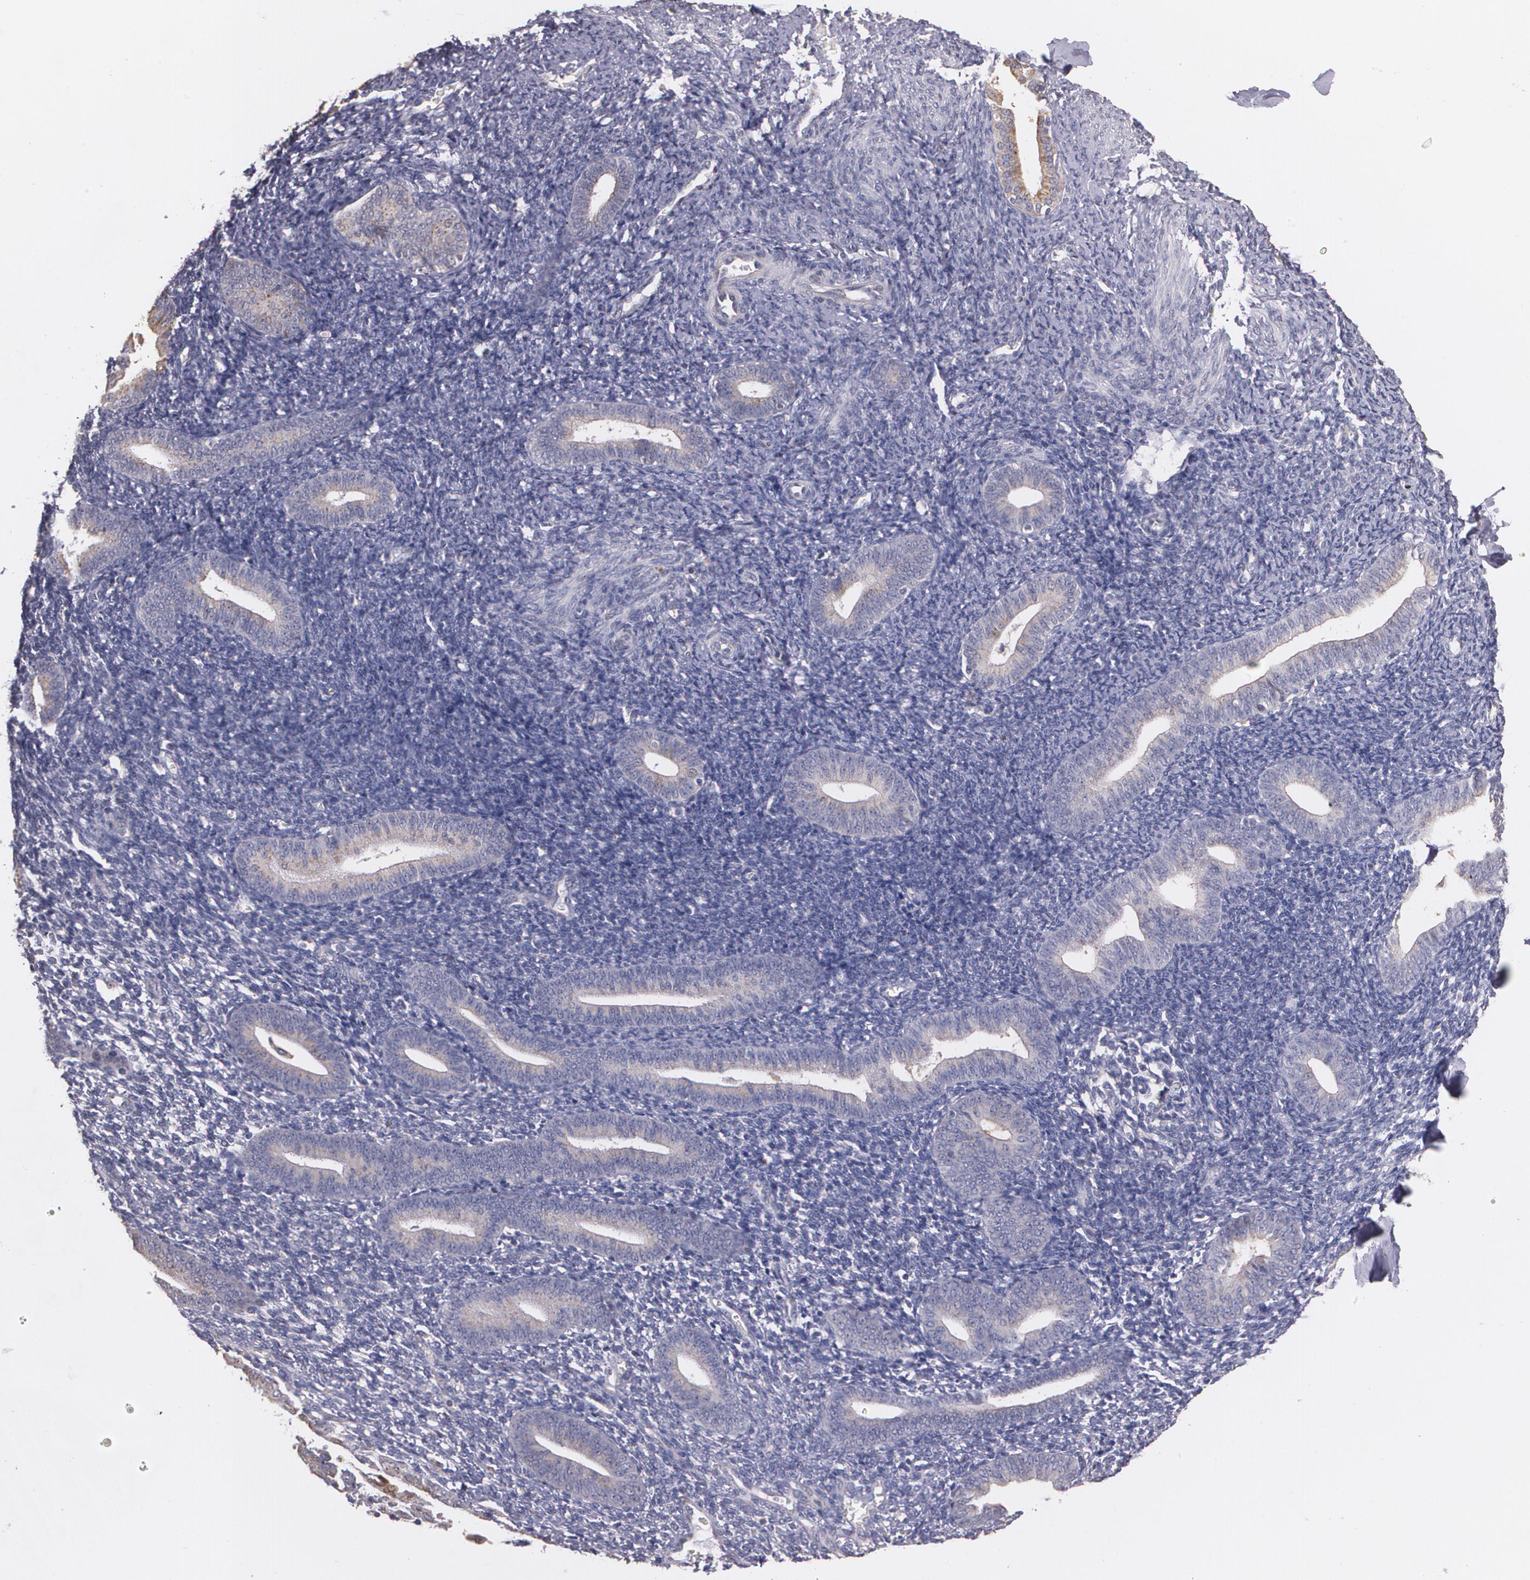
{"staining": {"intensity": "negative", "quantity": "none", "location": "none"}, "tissue": "endometrium", "cell_type": "Cells in endometrial stroma", "image_type": "normal", "snomed": [{"axis": "morphology", "description": "Normal tissue, NOS"}, {"axis": "topography", "description": "Smooth muscle"}, {"axis": "topography", "description": "Endometrium"}], "caption": "This is a photomicrograph of IHC staining of benign endometrium, which shows no positivity in cells in endometrial stroma.", "gene": "ATF3", "patient": {"sex": "female", "age": 57}}